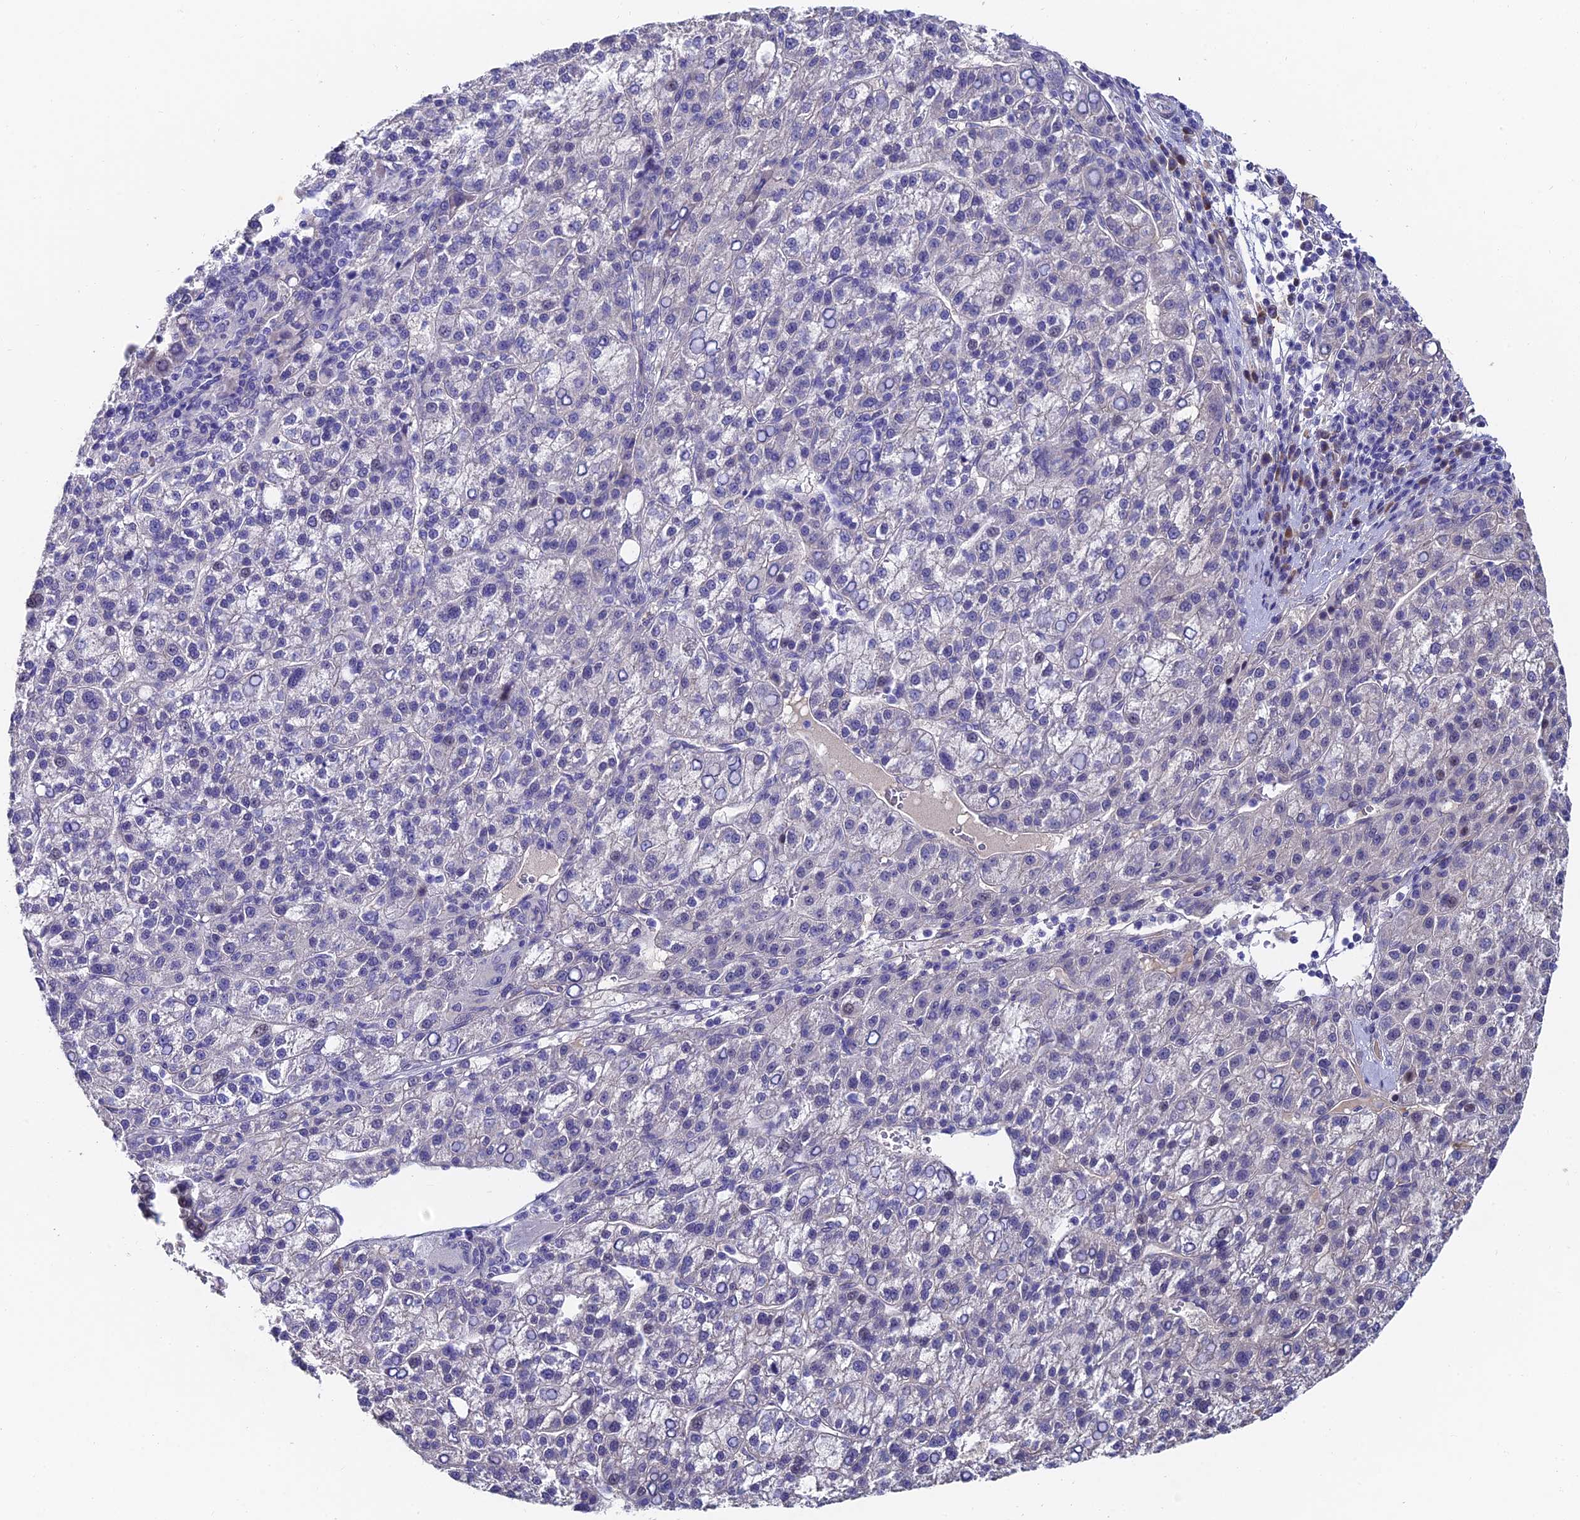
{"staining": {"intensity": "negative", "quantity": "none", "location": "none"}, "tissue": "liver cancer", "cell_type": "Tumor cells", "image_type": "cancer", "snomed": [{"axis": "morphology", "description": "Carcinoma, Hepatocellular, NOS"}, {"axis": "topography", "description": "Liver"}], "caption": "Liver hepatocellular carcinoma was stained to show a protein in brown. There is no significant expression in tumor cells.", "gene": "TRIM24", "patient": {"sex": "female", "age": 58}}